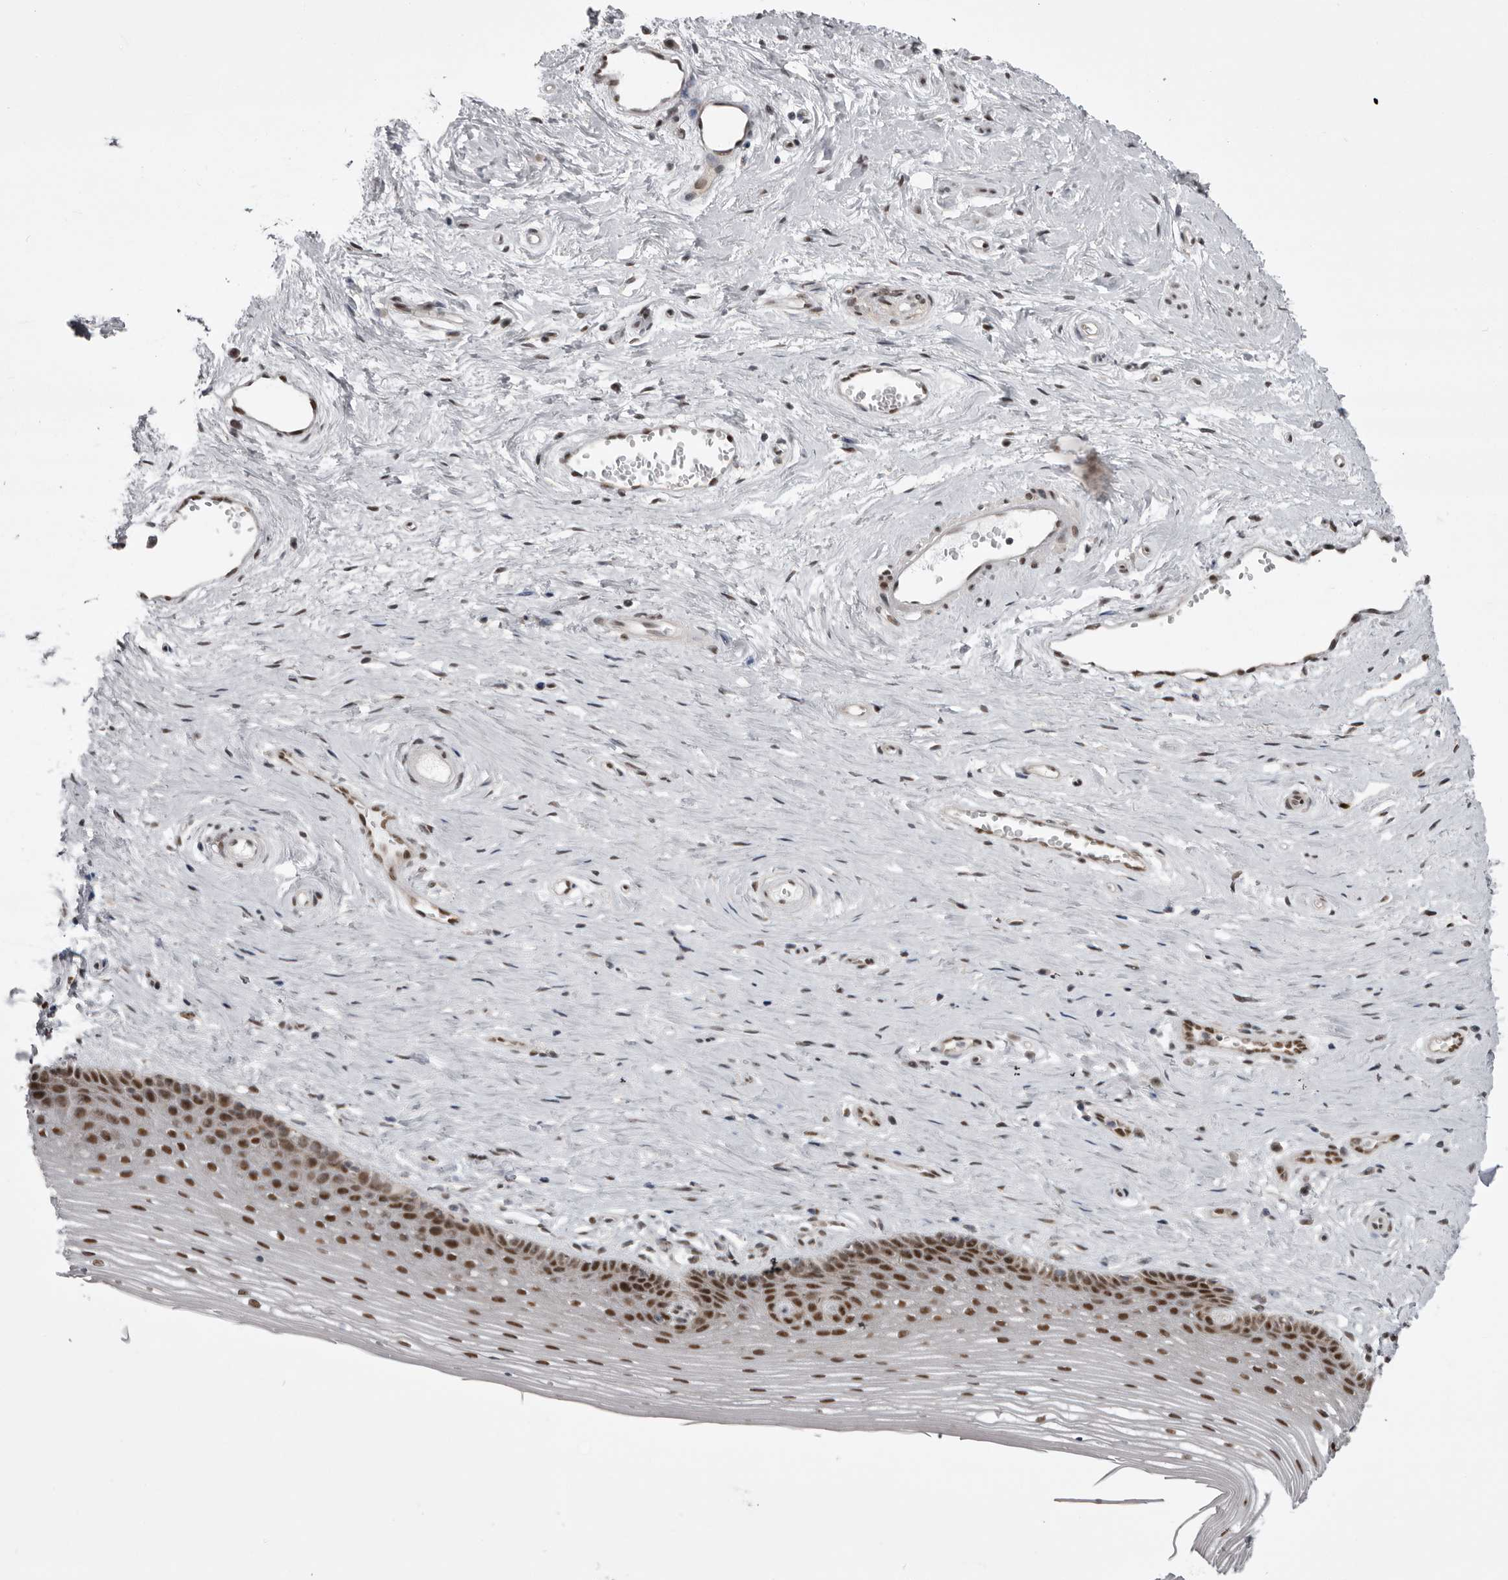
{"staining": {"intensity": "strong", "quantity": ">75%", "location": "nuclear"}, "tissue": "vagina", "cell_type": "Squamous epithelial cells", "image_type": "normal", "snomed": [{"axis": "morphology", "description": "Normal tissue, NOS"}, {"axis": "topography", "description": "Vagina"}], "caption": "The micrograph displays immunohistochemical staining of normal vagina. There is strong nuclear expression is identified in approximately >75% of squamous epithelial cells. (Brightfield microscopy of DAB IHC at high magnification).", "gene": "MEPCE", "patient": {"sex": "female", "age": 46}}